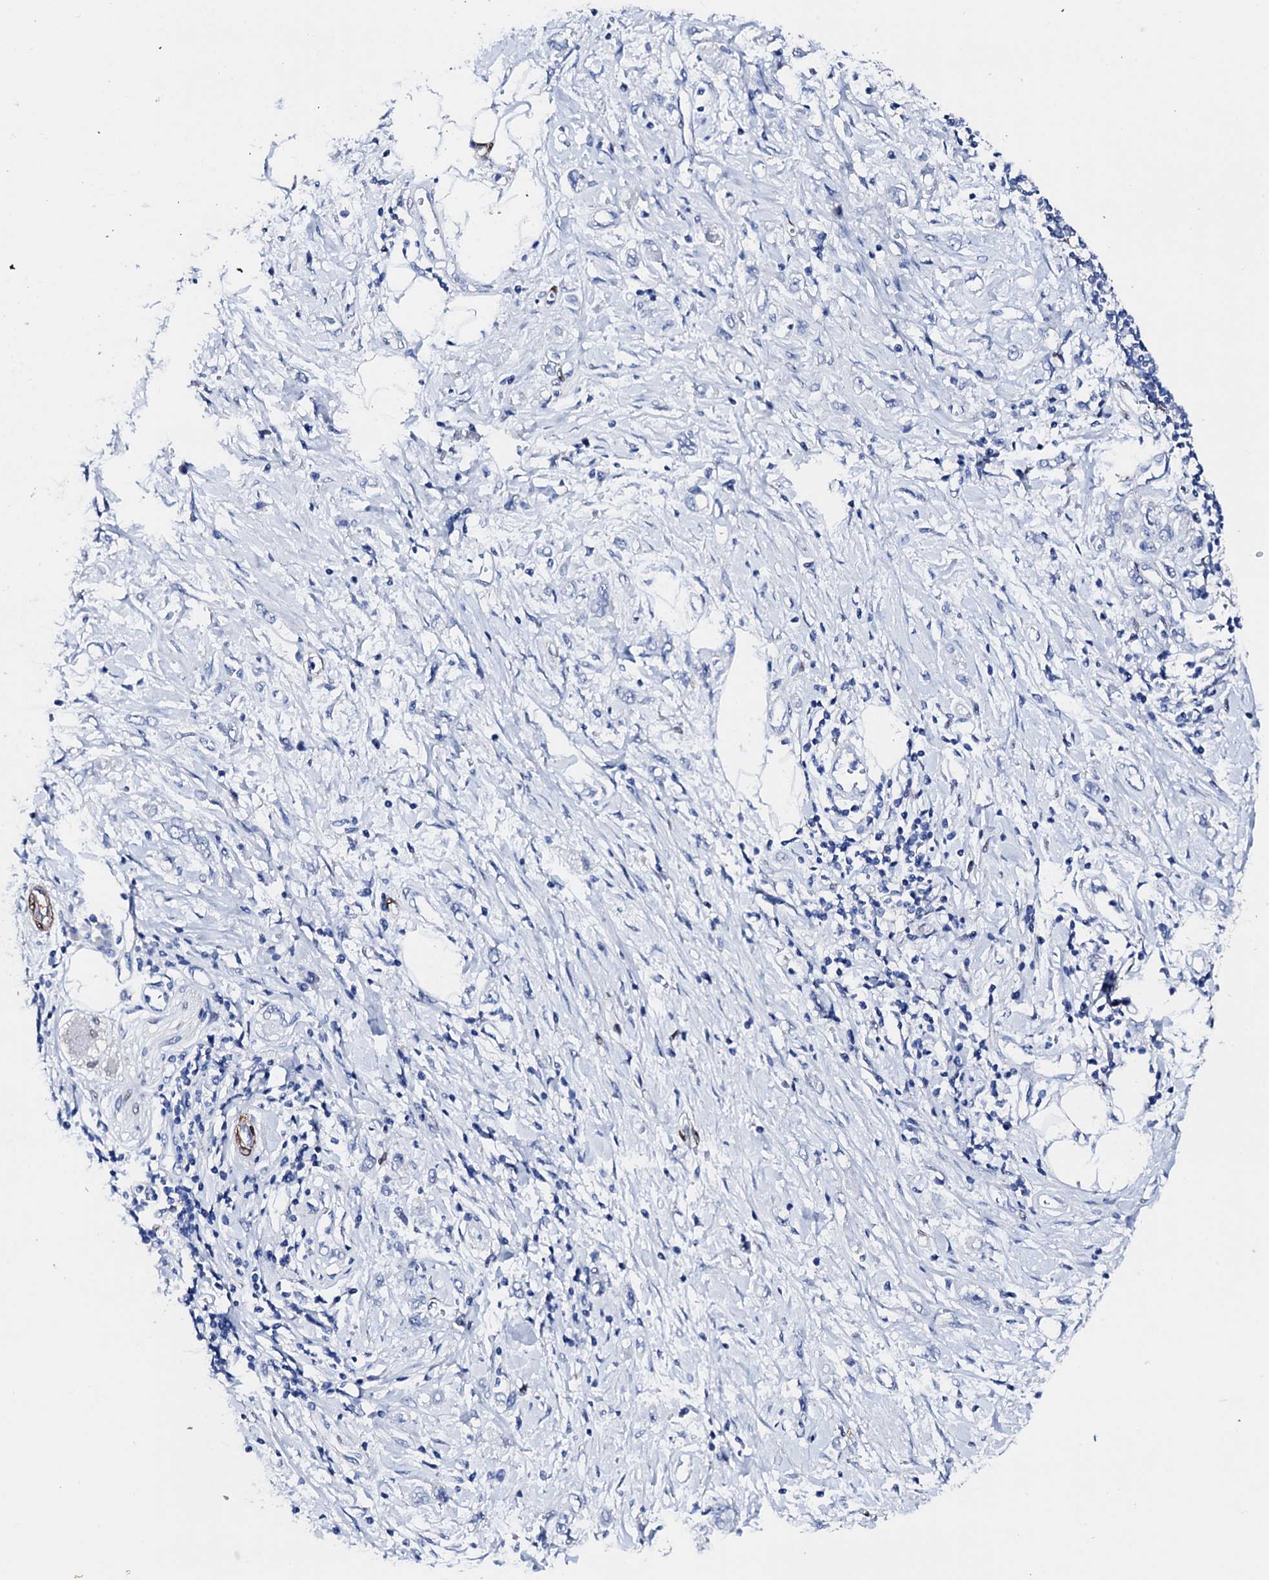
{"staining": {"intensity": "negative", "quantity": "none", "location": "none"}, "tissue": "stomach cancer", "cell_type": "Tumor cells", "image_type": "cancer", "snomed": [{"axis": "morphology", "description": "Adenocarcinoma, NOS"}, {"axis": "topography", "description": "Stomach"}], "caption": "Immunohistochemical staining of human stomach adenocarcinoma reveals no significant positivity in tumor cells. (DAB (3,3'-diaminobenzidine) immunohistochemistry visualized using brightfield microscopy, high magnification).", "gene": "NRIP2", "patient": {"sex": "female", "age": 76}}